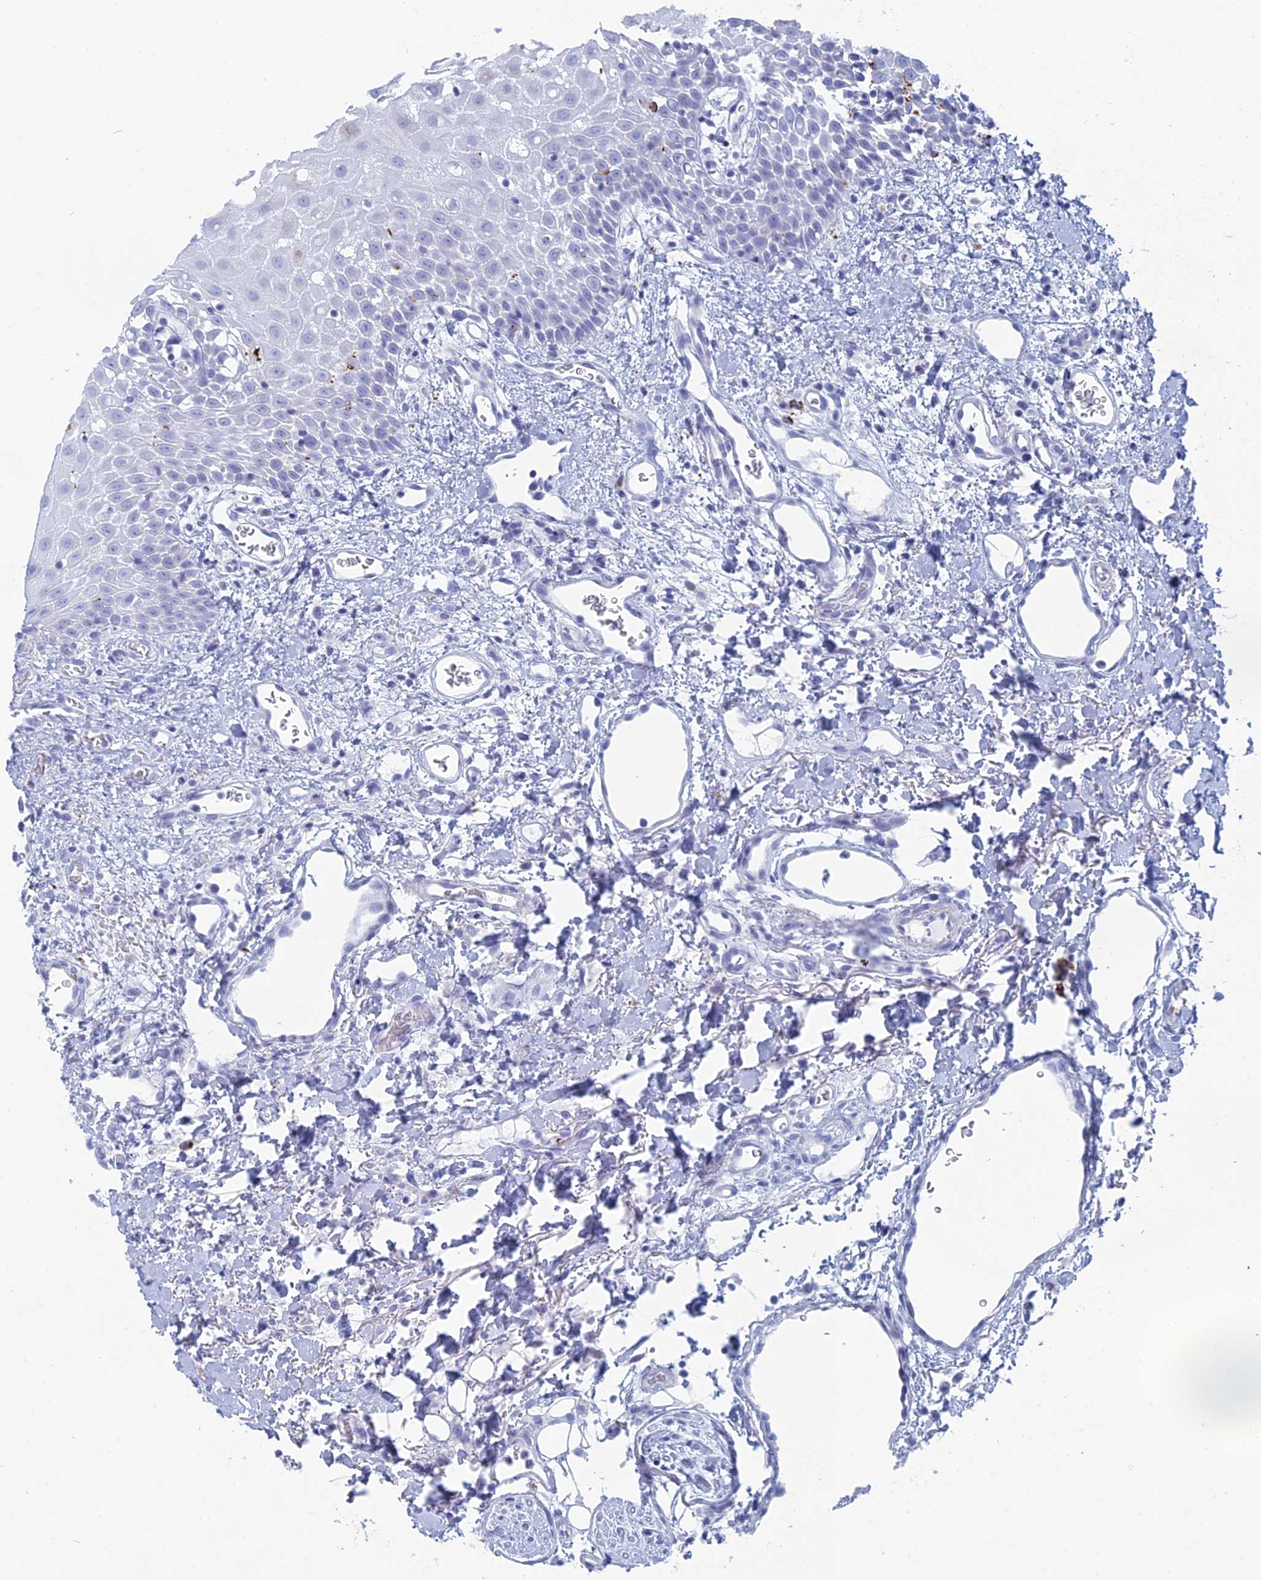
{"staining": {"intensity": "moderate", "quantity": "<25%", "location": "cytoplasmic/membranous"}, "tissue": "oral mucosa", "cell_type": "Squamous epithelial cells", "image_type": "normal", "snomed": [{"axis": "morphology", "description": "Normal tissue, NOS"}, {"axis": "topography", "description": "Oral tissue"}], "caption": "Oral mucosa stained with DAB immunohistochemistry (IHC) reveals low levels of moderate cytoplasmic/membranous staining in approximately <25% of squamous epithelial cells.", "gene": "ALMS1", "patient": {"sex": "female", "age": 70}}